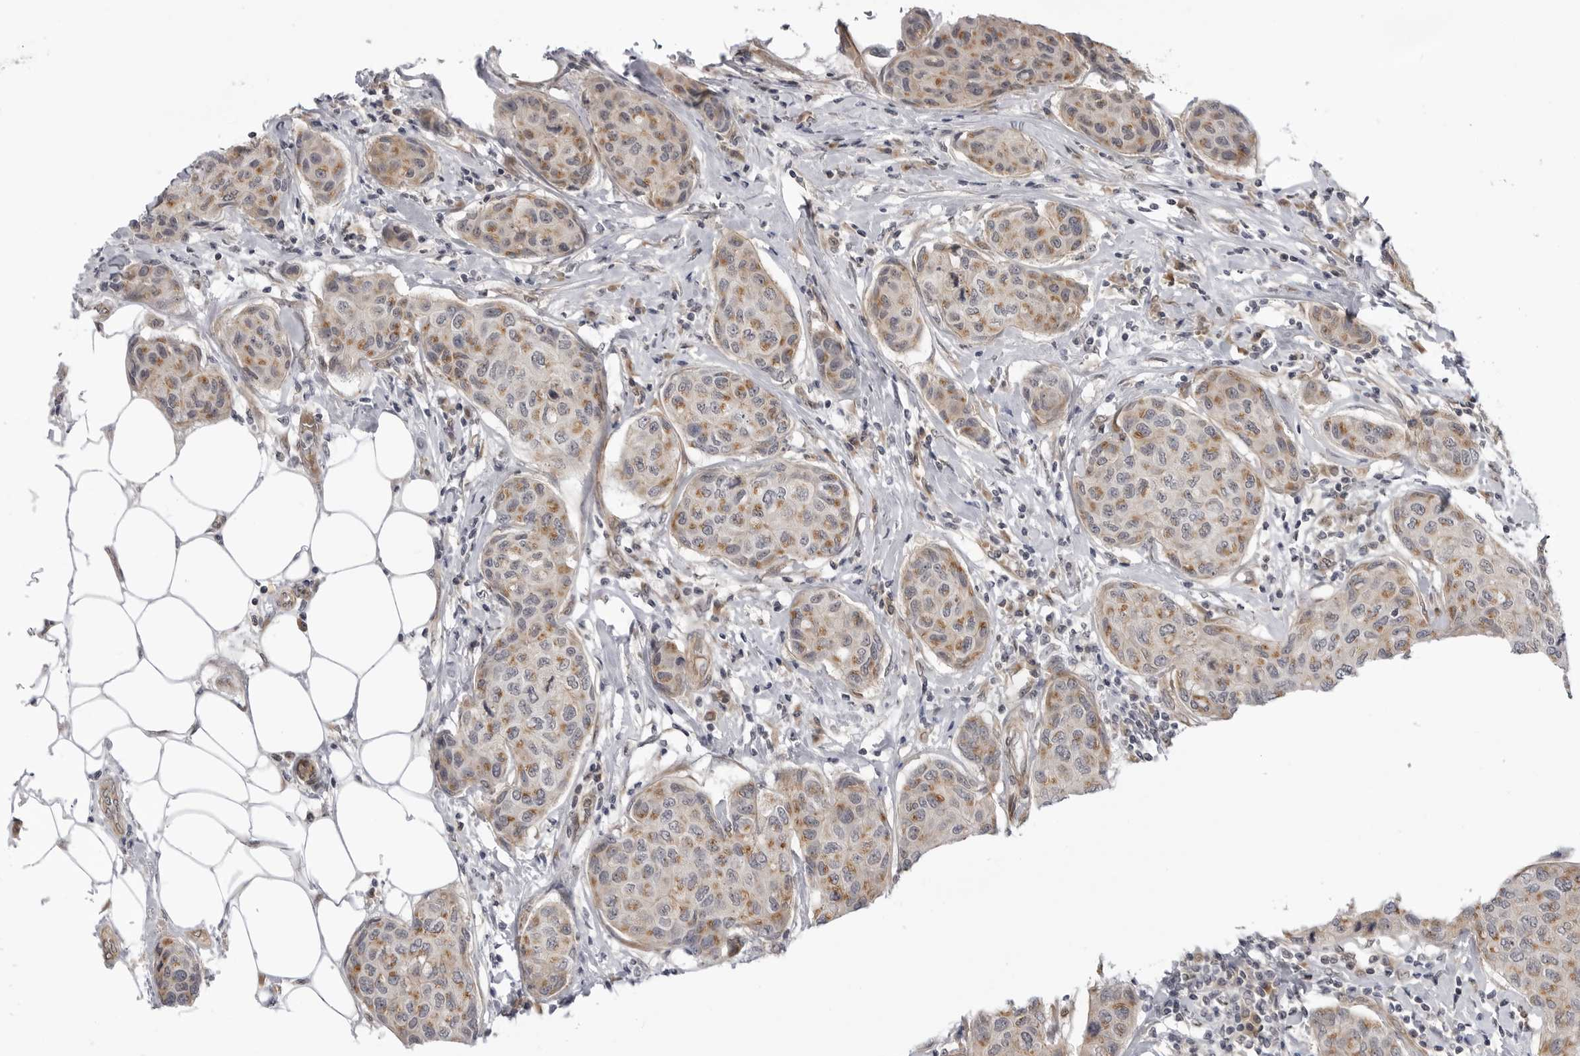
{"staining": {"intensity": "moderate", "quantity": ">75%", "location": "cytoplasmic/membranous"}, "tissue": "breast cancer", "cell_type": "Tumor cells", "image_type": "cancer", "snomed": [{"axis": "morphology", "description": "Duct carcinoma"}, {"axis": "topography", "description": "Breast"}], "caption": "This photomicrograph displays infiltrating ductal carcinoma (breast) stained with immunohistochemistry to label a protein in brown. The cytoplasmic/membranous of tumor cells show moderate positivity for the protein. Nuclei are counter-stained blue.", "gene": "LRRC45", "patient": {"sex": "female", "age": 80}}